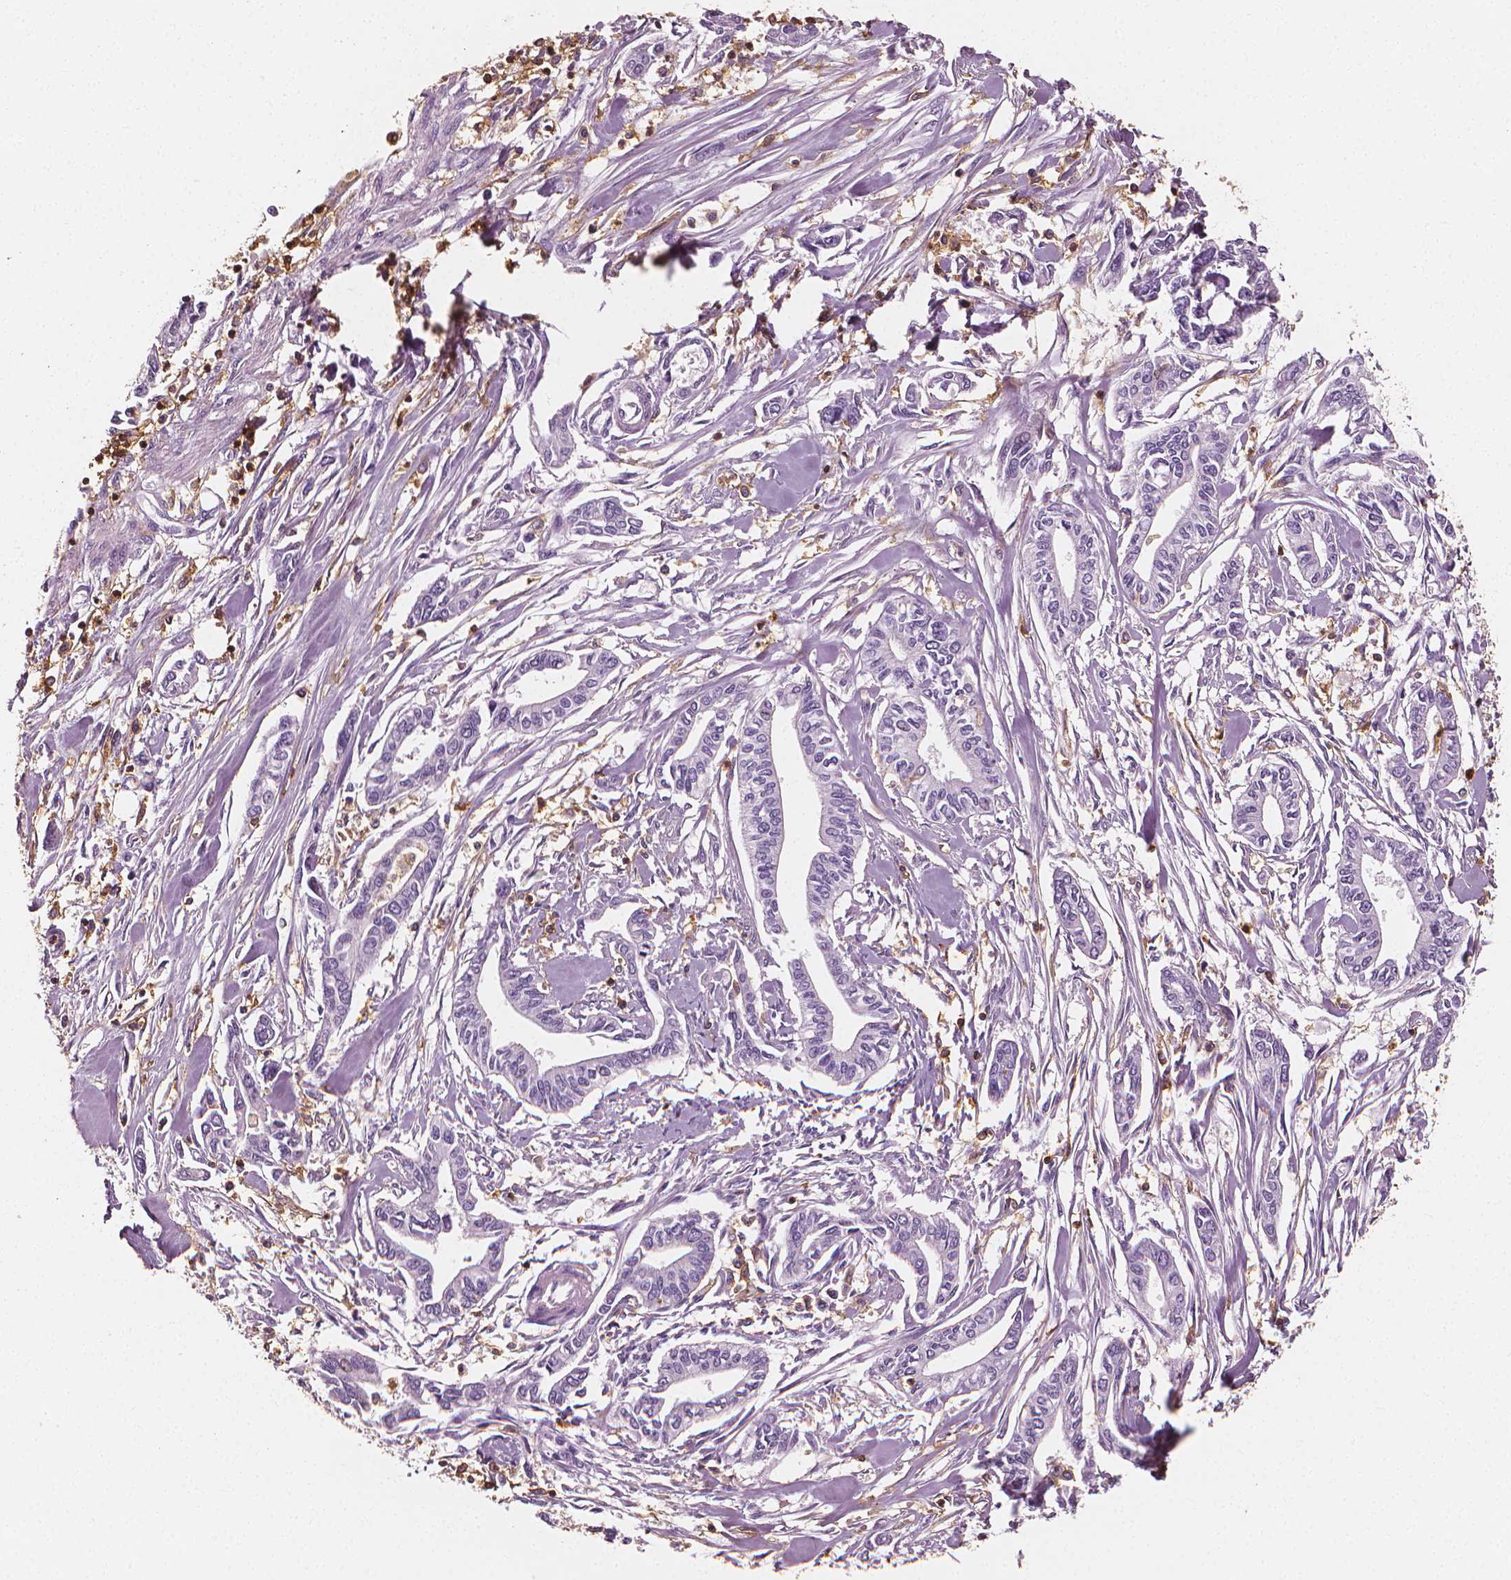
{"staining": {"intensity": "negative", "quantity": "none", "location": "none"}, "tissue": "pancreatic cancer", "cell_type": "Tumor cells", "image_type": "cancer", "snomed": [{"axis": "morphology", "description": "Adenocarcinoma, NOS"}, {"axis": "topography", "description": "Pancreas"}], "caption": "A high-resolution photomicrograph shows immunohistochemistry (IHC) staining of pancreatic cancer (adenocarcinoma), which shows no significant expression in tumor cells.", "gene": "PTPRC", "patient": {"sex": "male", "age": 60}}